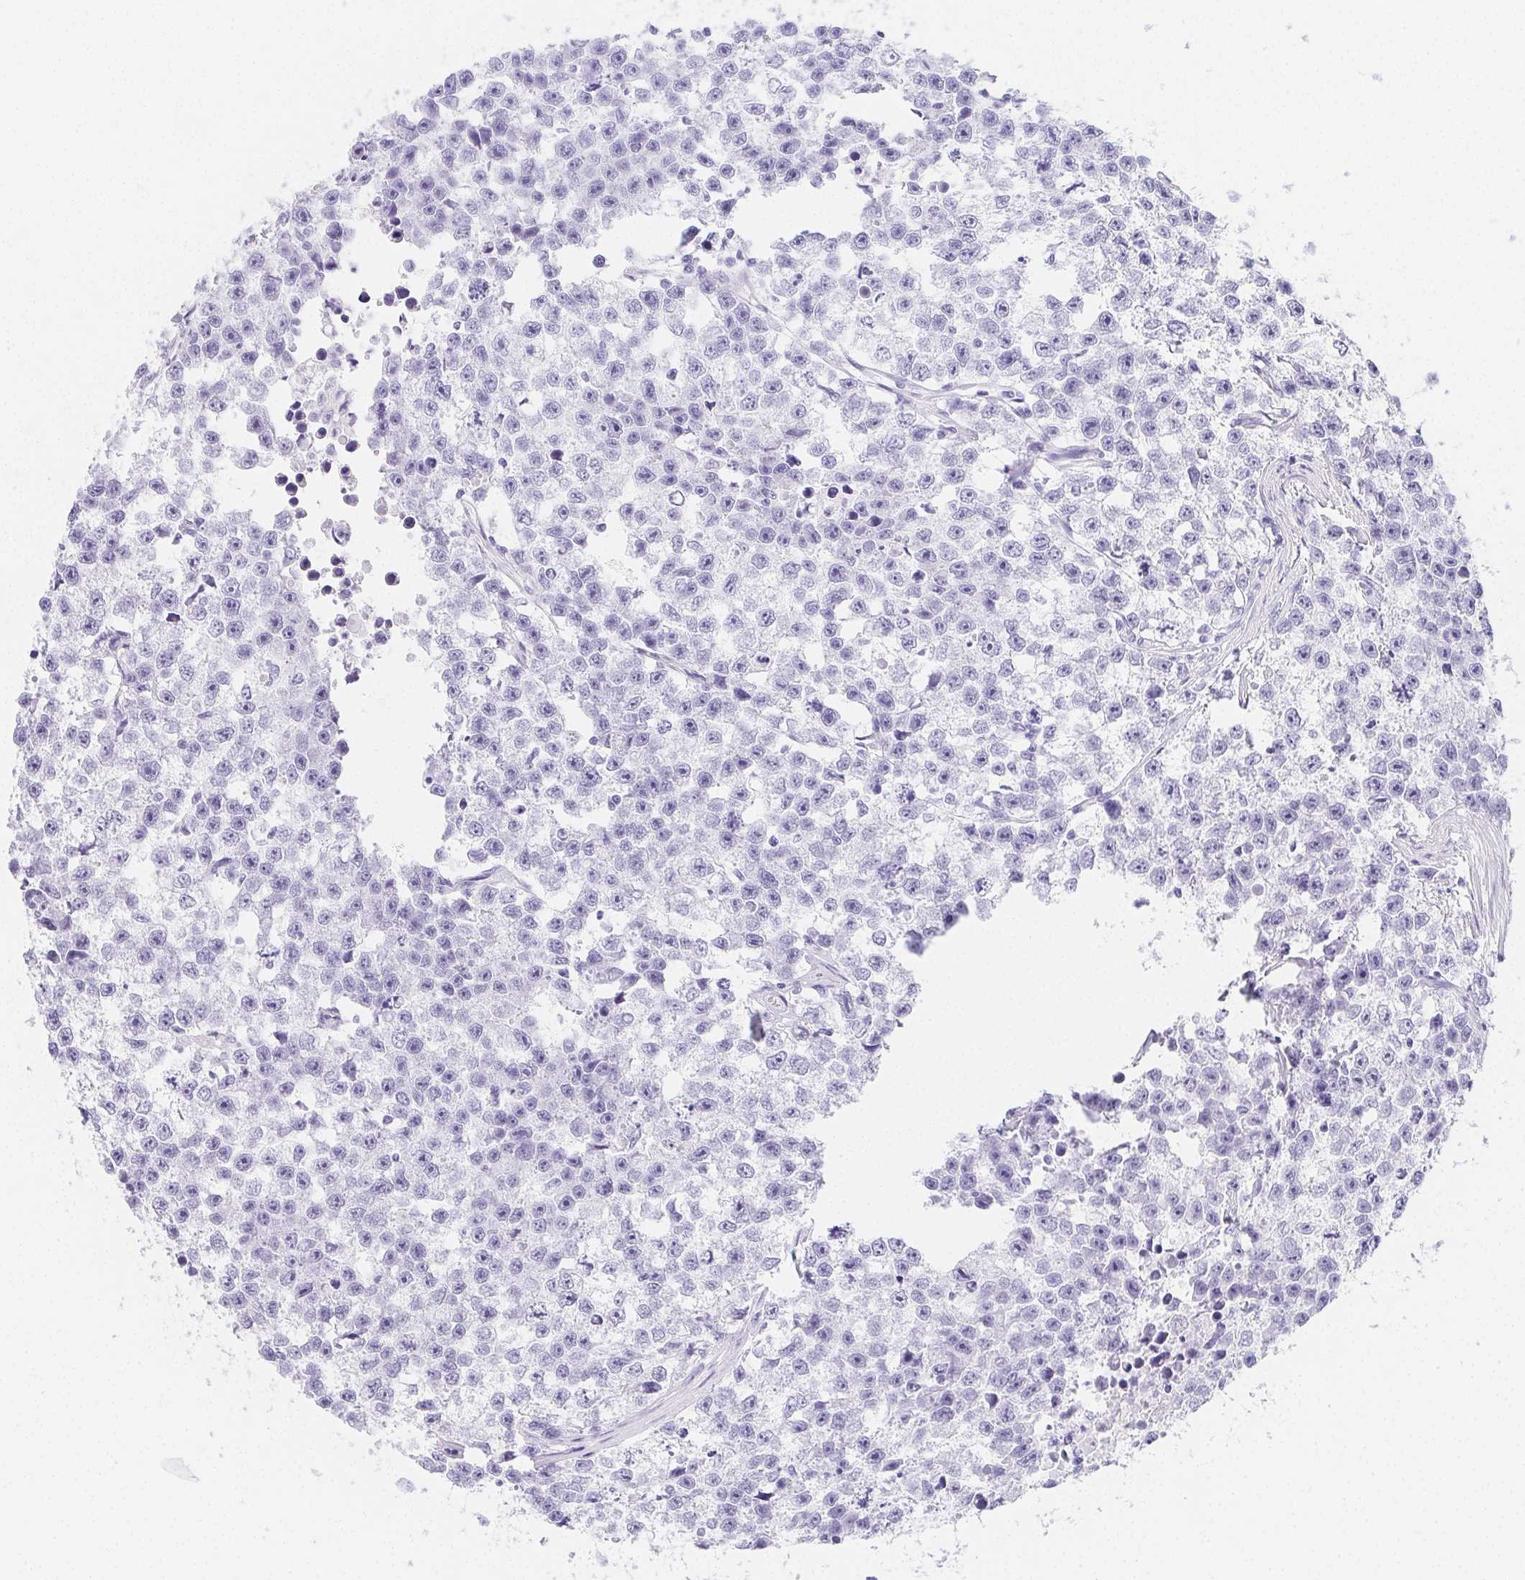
{"staining": {"intensity": "negative", "quantity": "none", "location": "none"}, "tissue": "testis cancer", "cell_type": "Tumor cells", "image_type": "cancer", "snomed": [{"axis": "morphology", "description": "Seminoma, NOS"}, {"axis": "topography", "description": "Testis"}], "caption": "Immunohistochemistry (IHC) histopathology image of human testis cancer (seminoma) stained for a protein (brown), which reveals no positivity in tumor cells.", "gene": "ZBBX", "patient": {"sex": "male", "age": 26}}